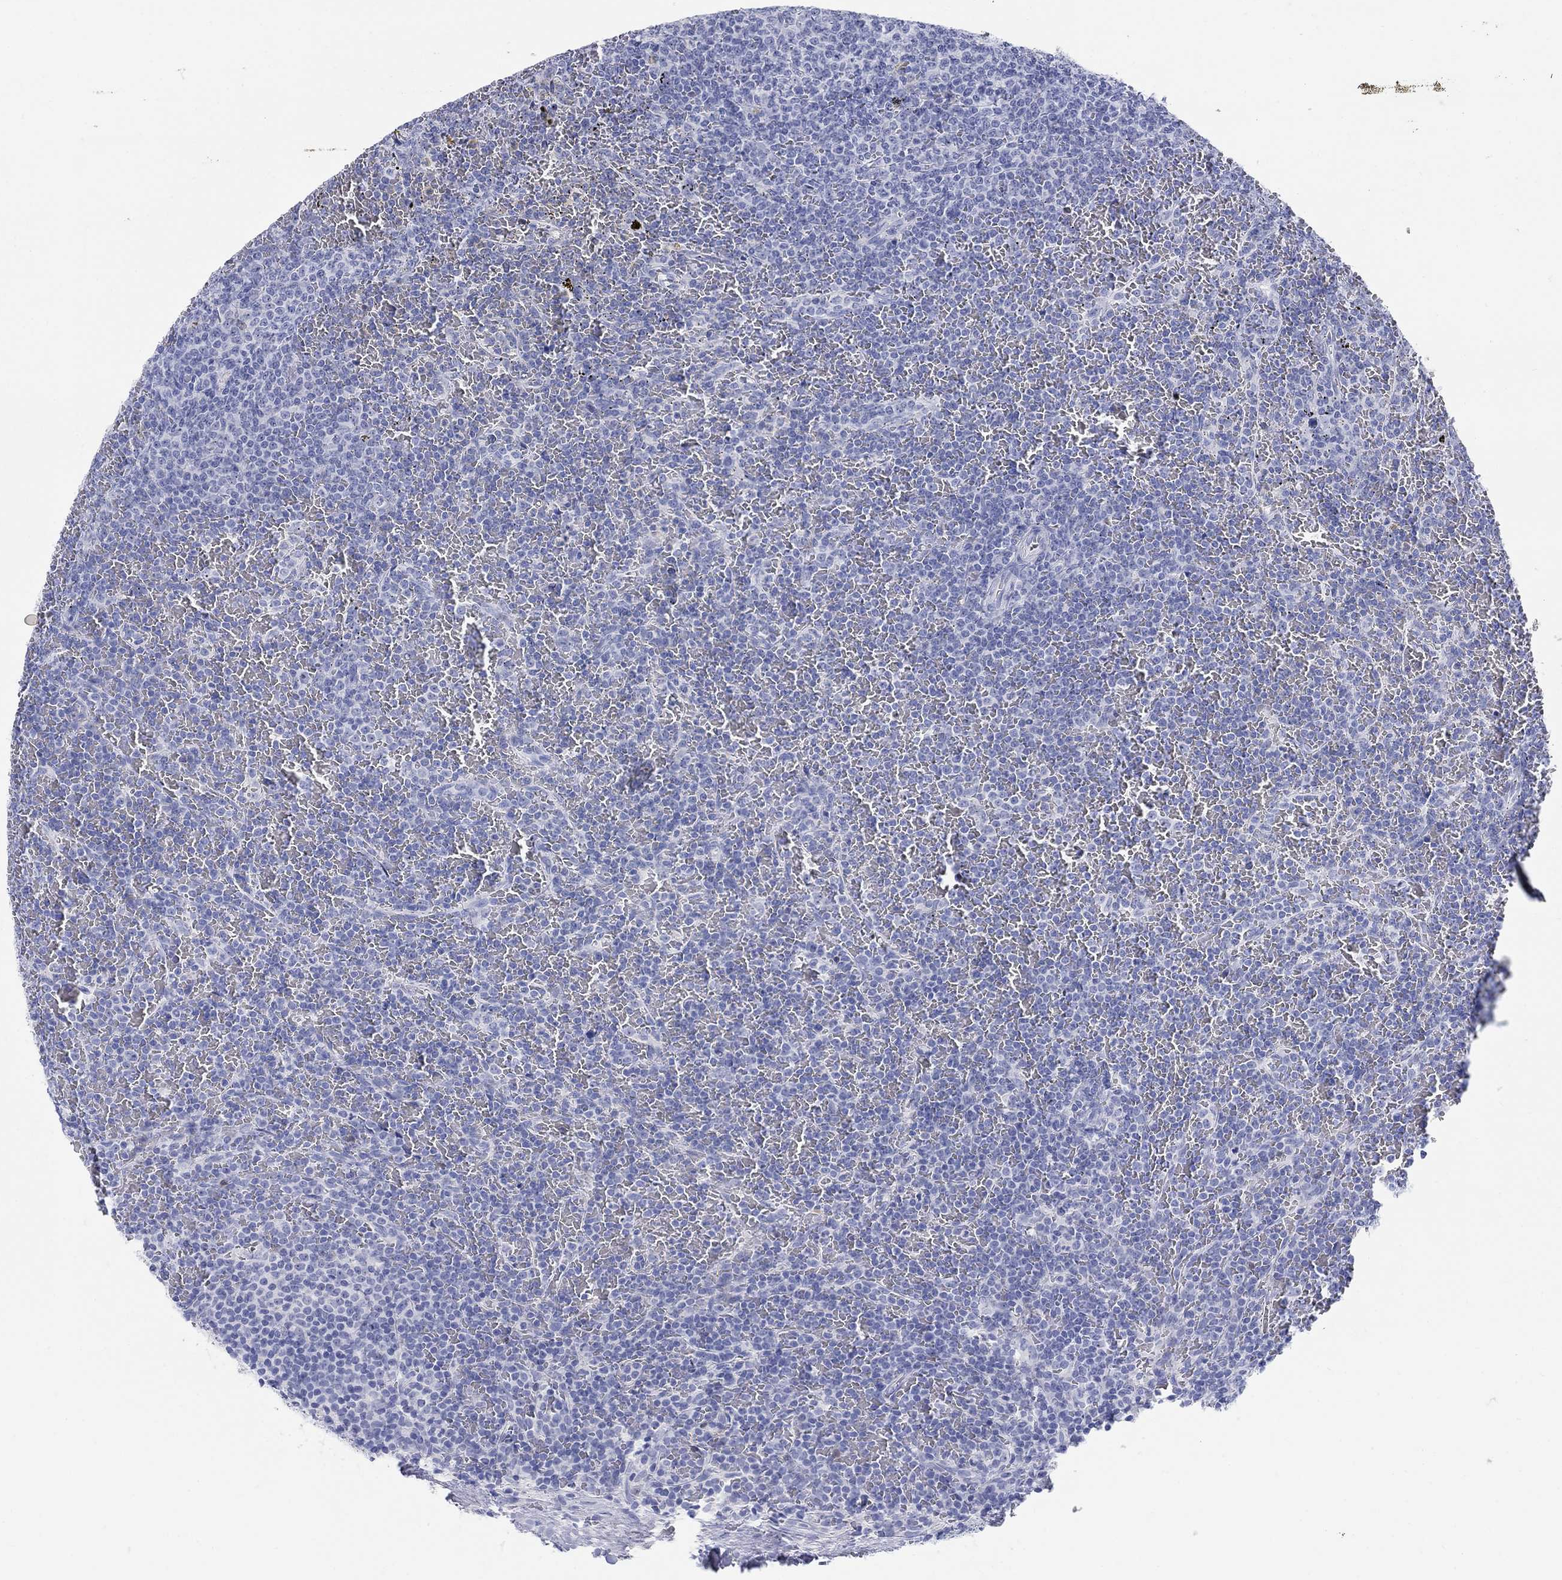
{"staining": {"intensity": "negative", "quantity": "none", "location": "none"}, "tissue": "lymphoma", "cell_type": "Tumor cells", "image_type": "cancer", "snomed": [{"axis": "morphology", "description": "Malignant lymphoma, non-Hodgkin's type, Low grade"}, {"axis": "topography", "description": "Spleen"}], "caption": "There is no significant expression in tumor cells of malignant lymphoma, non-Hodgkin's type (low-grade). (DAB immunohistochemistry (IHC), high magnification).", "gene": "AKR1C2", "patient": {"sex": "female", "age": 77}}